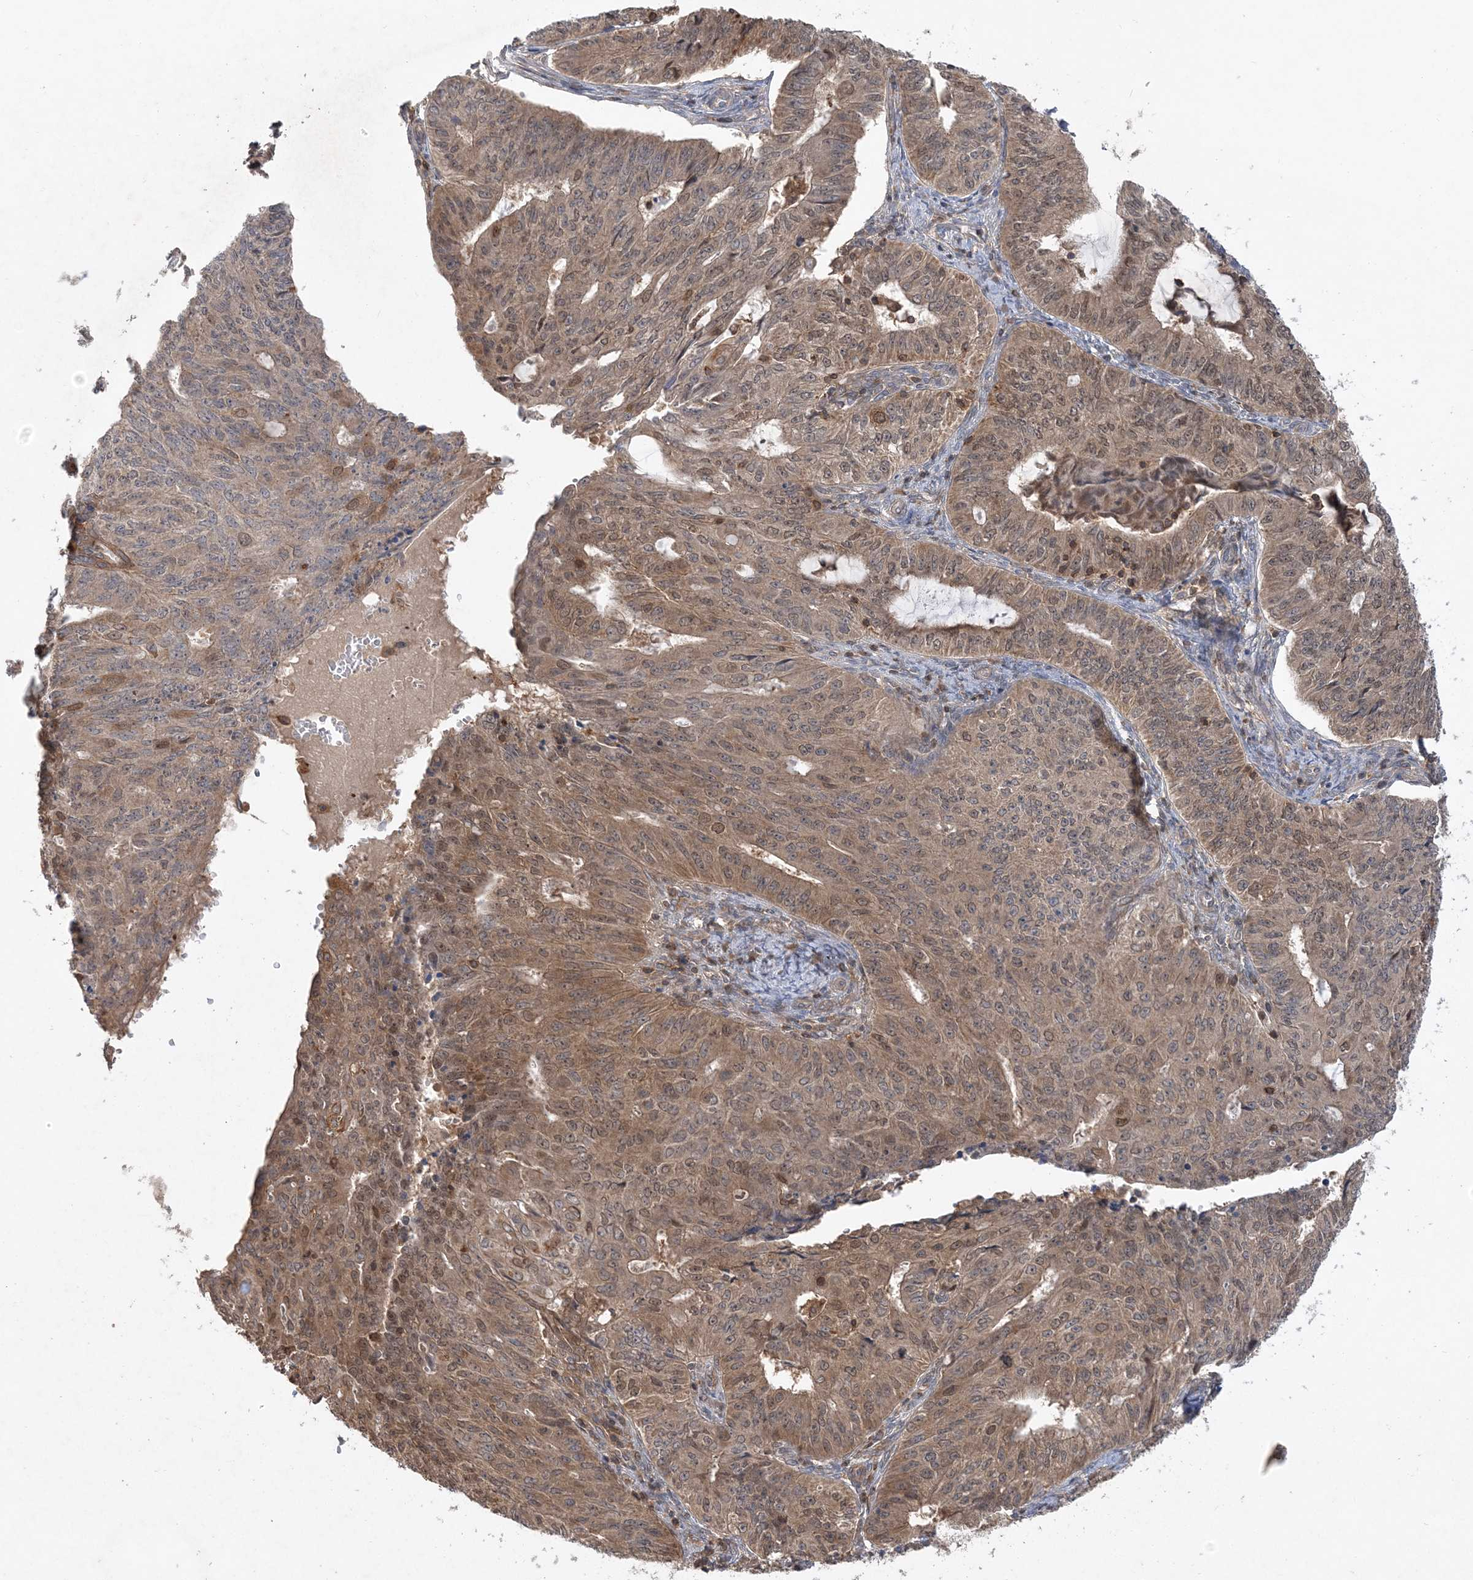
{"staining": {"intensity": "moderate", "quantity": "25%-75%", "location": "cytoplasmic/membranous,nuclear"}, "tissue": "endometrial cancer", "cell_type": "Tumor cells", "image_type": "cancer", "snomed": [{"axis": "morphology", "description": "Adenocarcinoma, NOS"}, {"axis": "topography", "description": "Endometrium"}], "caption": "About 25%-75% of tumor cells in human endometrial cancer show moderate cytoplasmic/membranous and nuclear protein expression as visualized by brown immunohistochemical staining.", "gene": "ACYP1", "patient": {"sex": "female", "age": 32}}